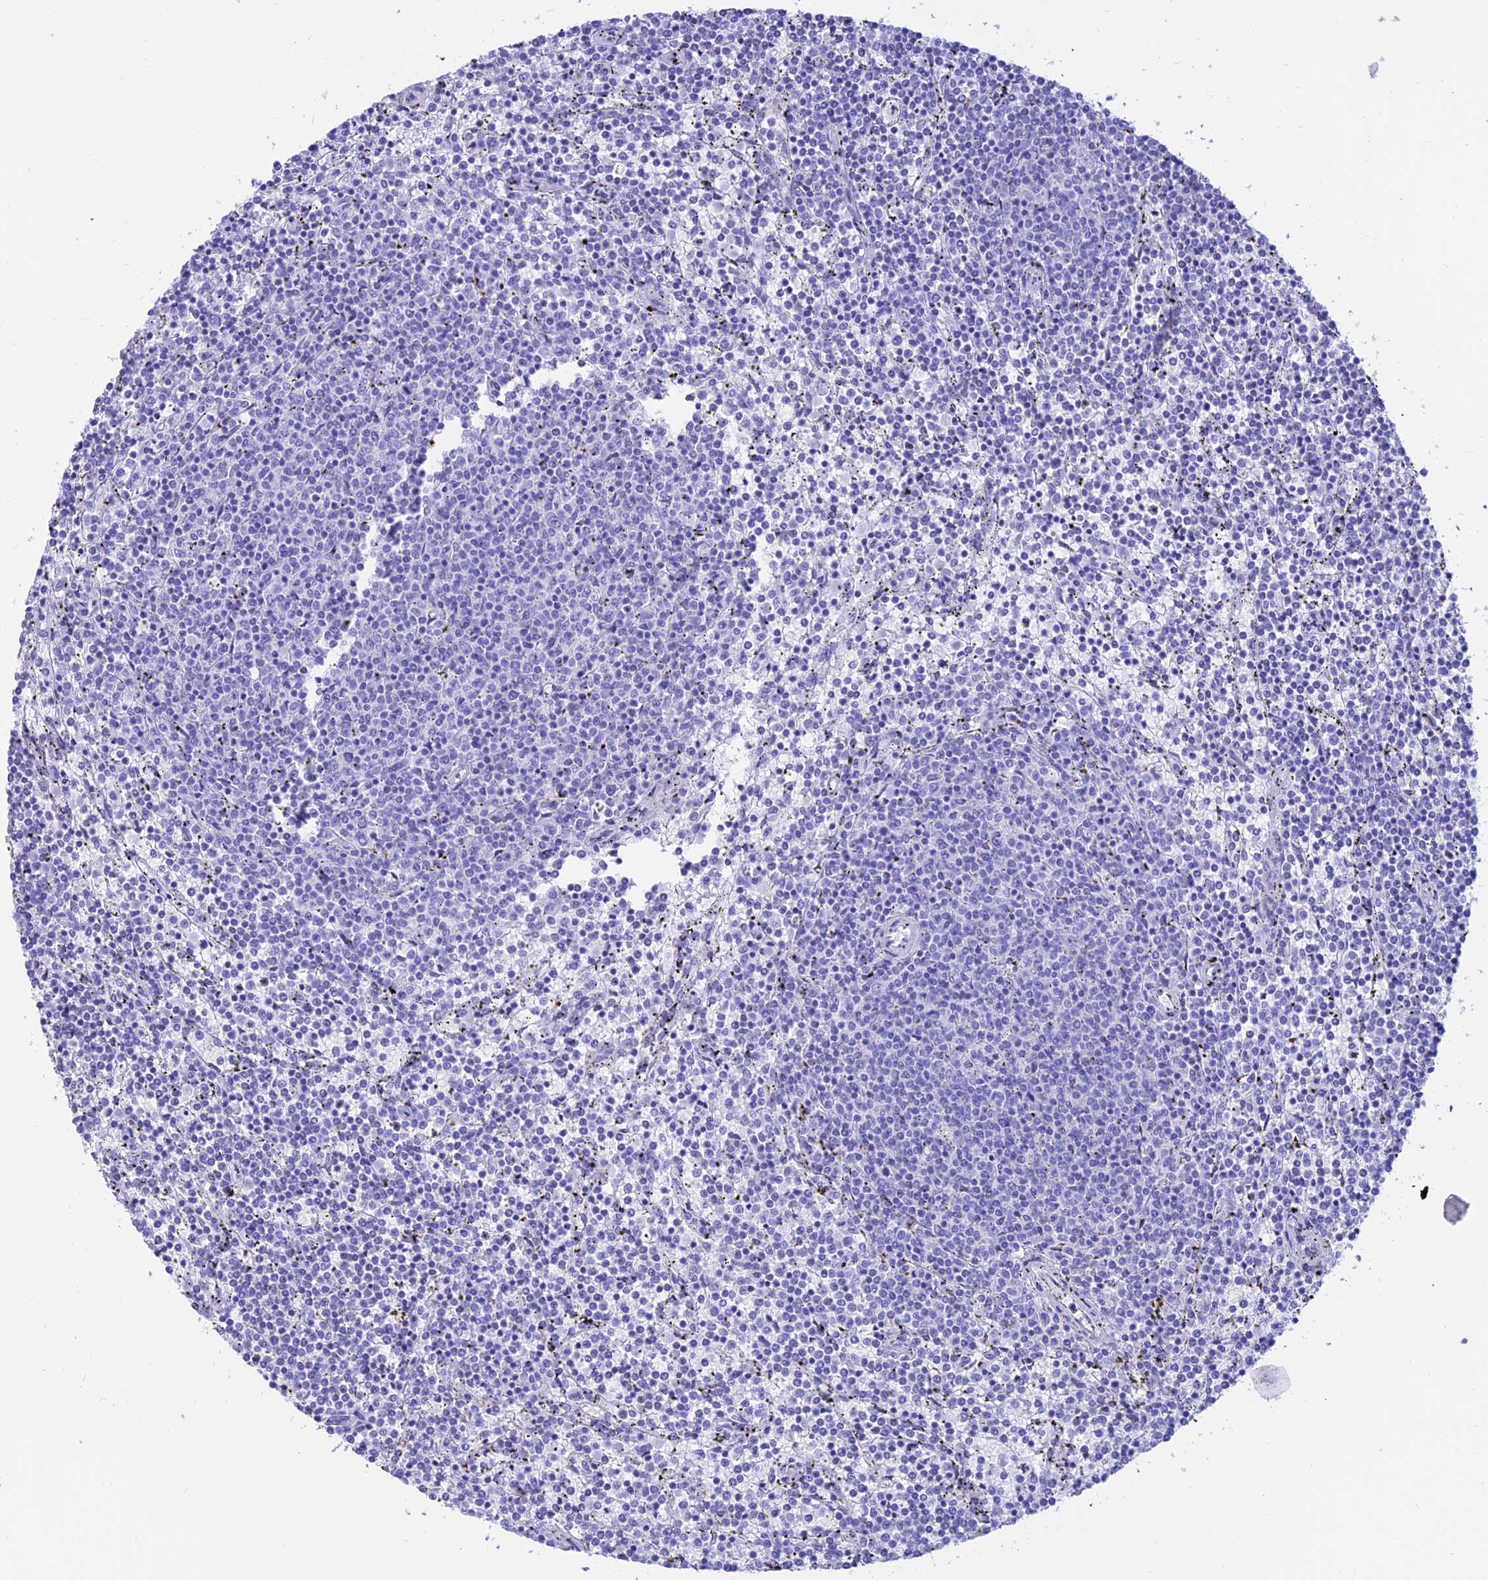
{"staining": {"intensity": "negative", "quantity": "none", "location": "none"}, "tissue": "lymphoma", "cell_type": "Tumor cells", "image_type": "cancer", "snomed": [{"axis": "morphology", "description": "Malignant lymphoma, non-Hodgkin's type, Low grade"}, {"axis": "topography", "description": "Spleen"}], "caption": "Tumor cells show no significant protein expression in low-grade malignant lymphoma, non-Hodgkin's type.", "gene": "PRNP", "patient": {"sex": "female", "age": 50}}